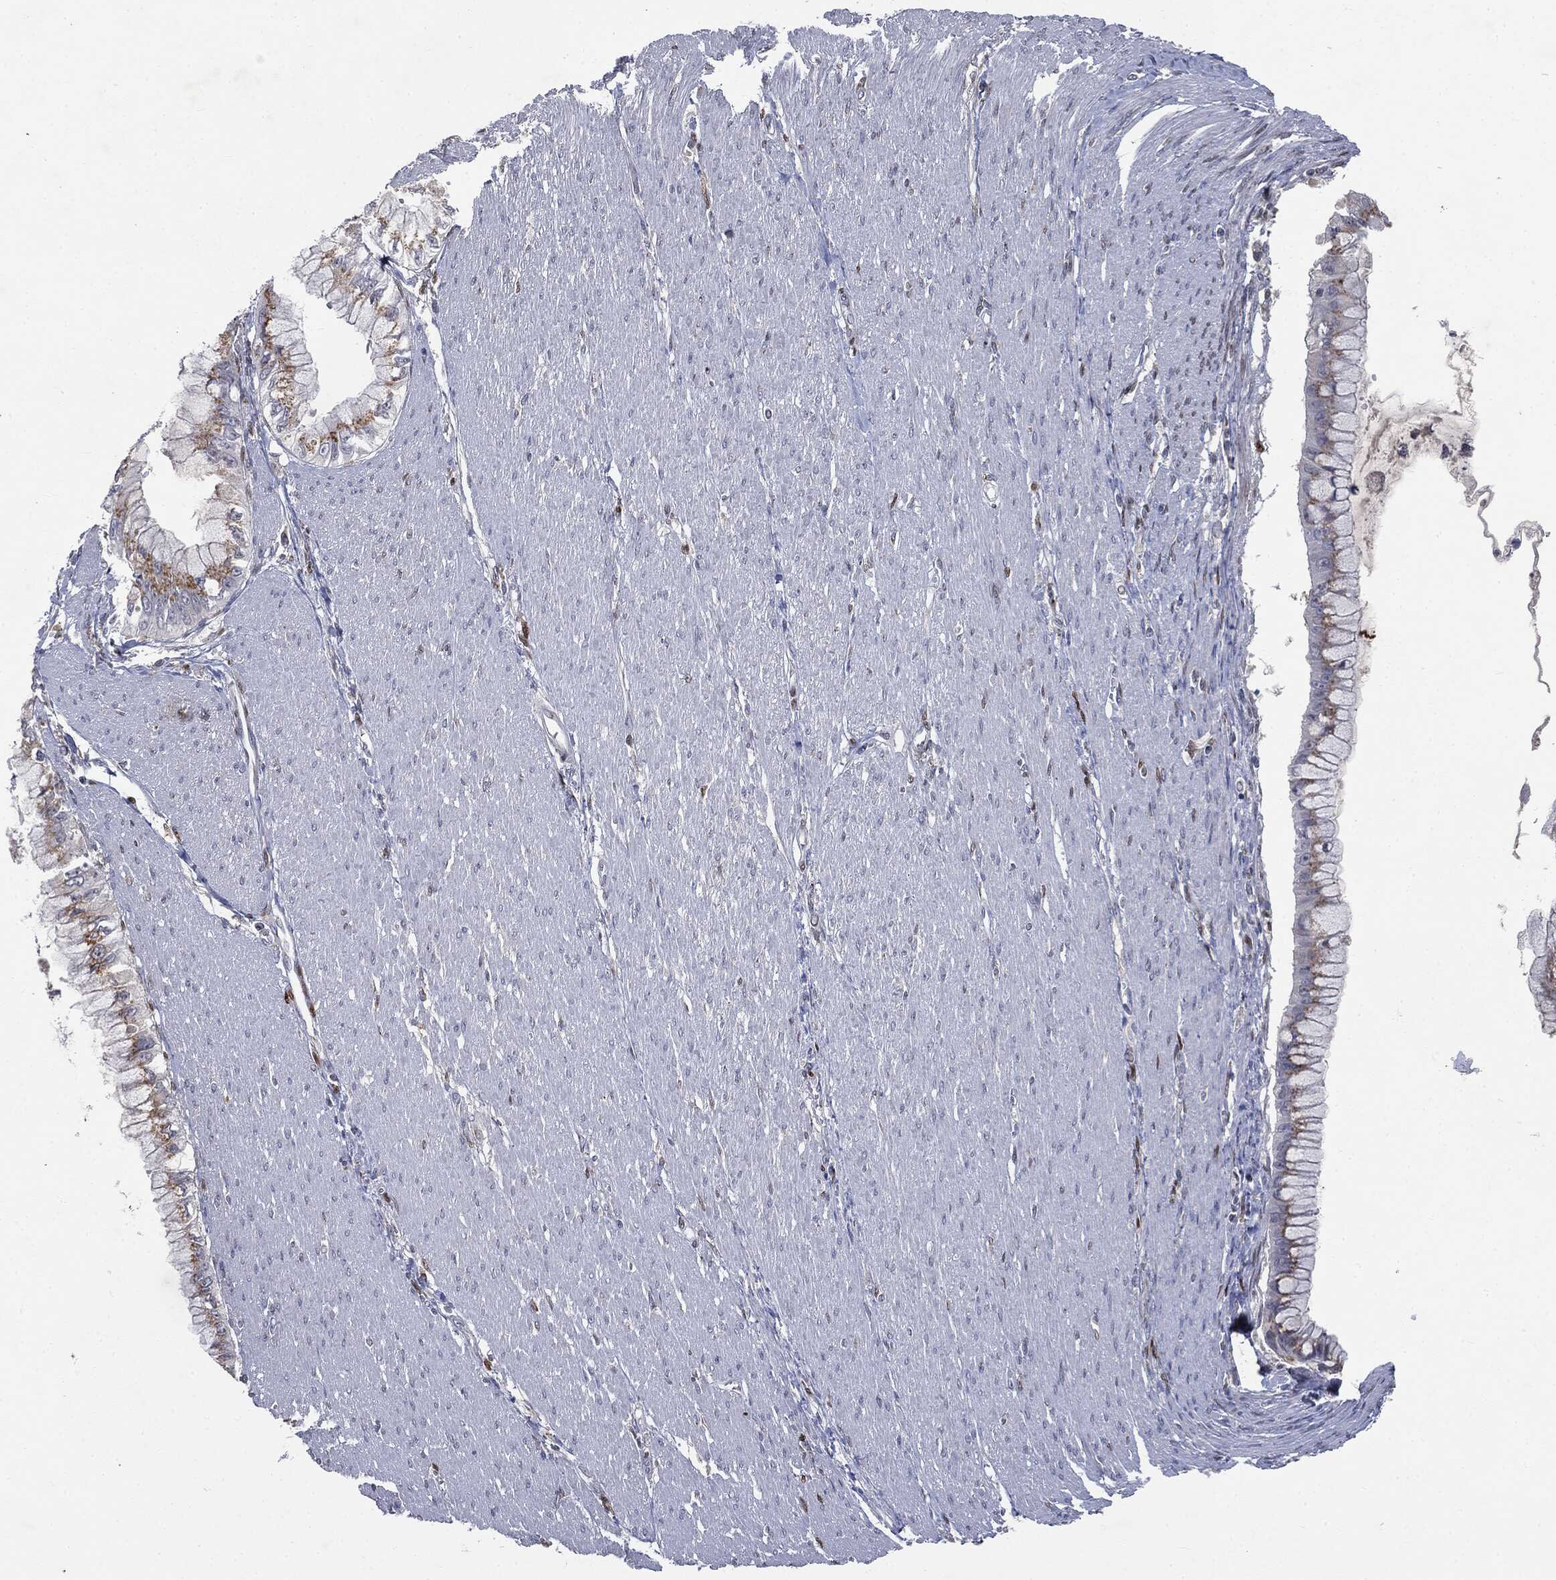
{"staining": {"intensity": "moderate", "quantity": "25%-75%", "location": "cytoplasmic/membranous"}, "tissue": "pancreatic cancer", "cell_type": "Tumor cells", "image_type": "cancer", "snomed": [{"axis": "morphology", "description": "Adenocarcinoma, NOS"}, {"axis": "topography", "description": "Pancreas"}], "caption": "High-magnification brightfield microscopy of pancreatic cancer stained with DAB (brown) and counterstained with hematoxylin (blue). tumor cells exhibit moderate cytoplasmic/membranous positivity is identified in approximately25%-75% of cells. (Stains: DAB (3,3'-diaminobenzidine) in brown, nuclei in blue, Microscopy: brightfield microscopy at high magnification).", "gene": "CASD1", "patient": {"sex": "male", "age": 48}}